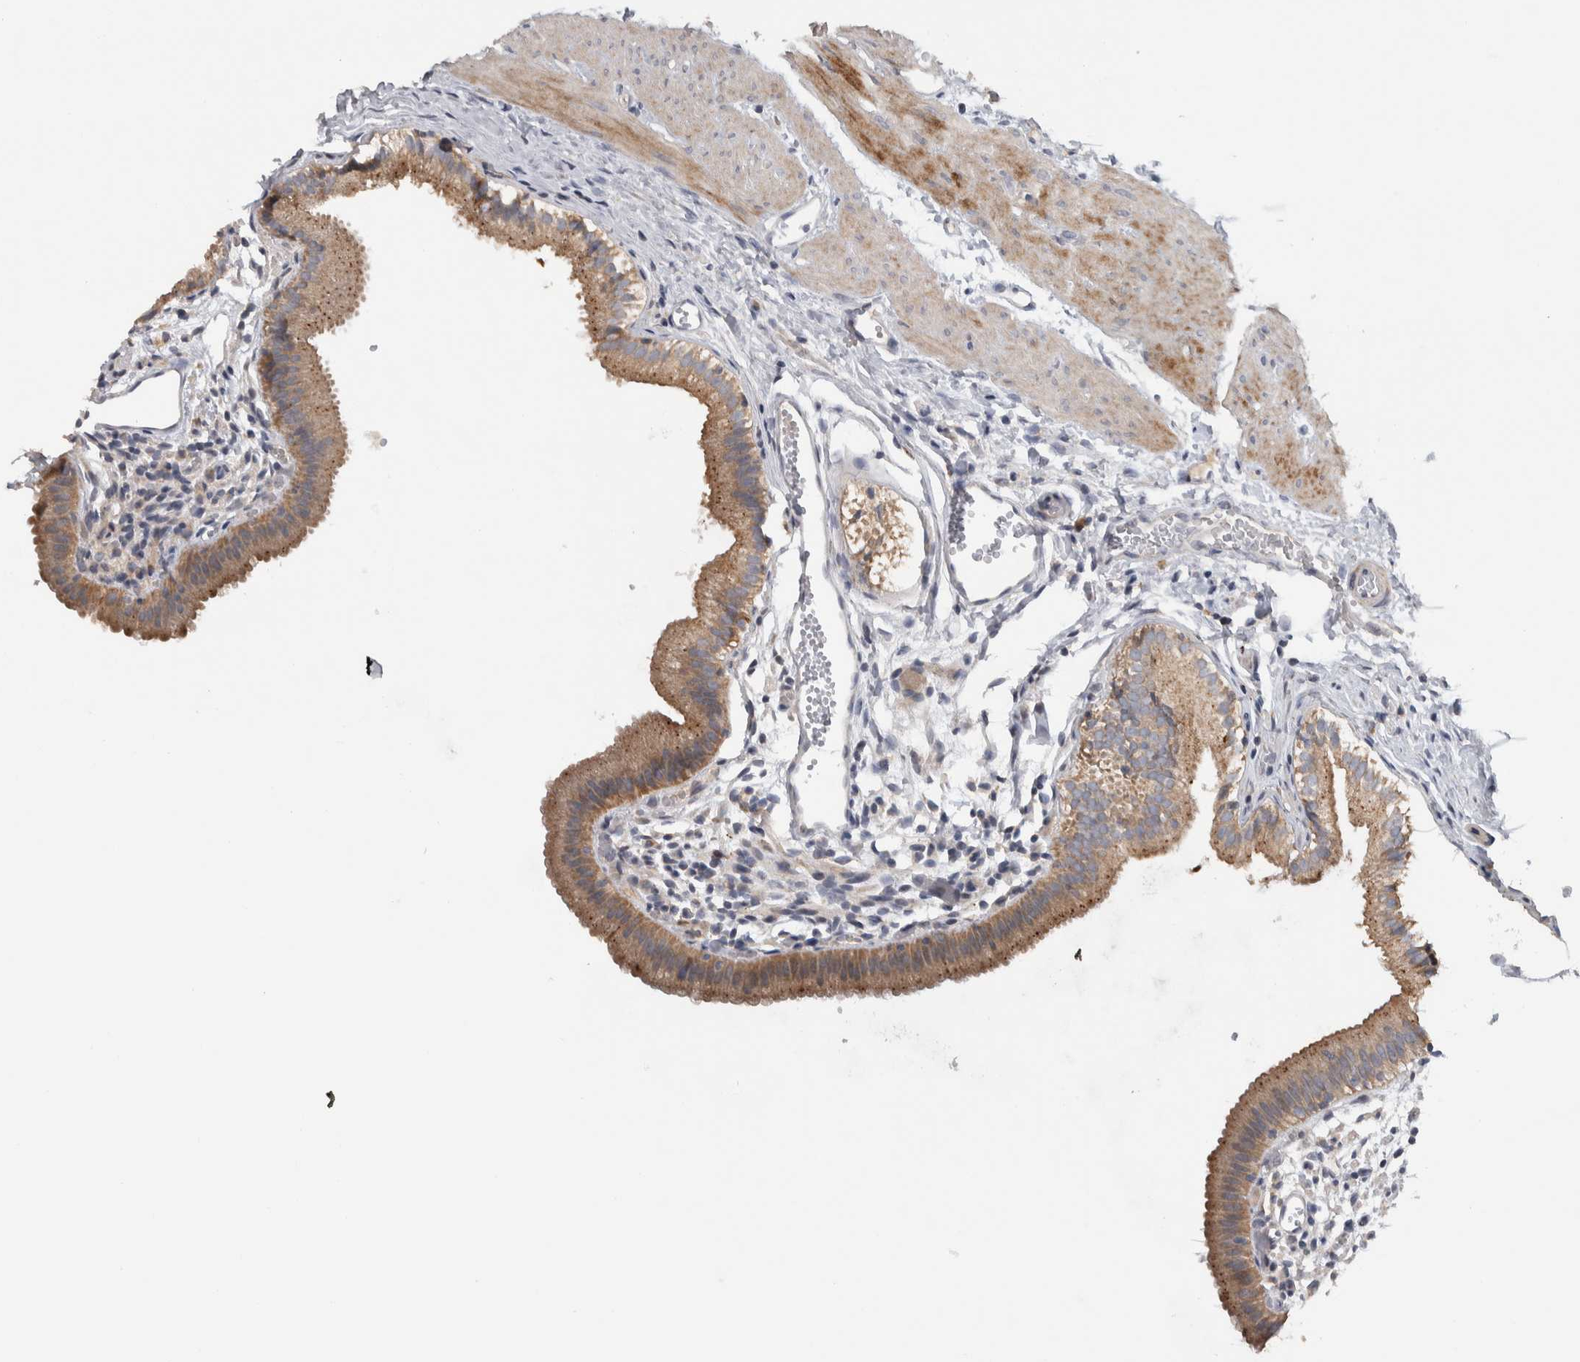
{"staining": {"intensity": "moderate", "quantity": ">75%", "location": "cytoplasmic/membranous"}, "tissue": "gallbladder", "cell_type": "Glandular cells", "image_type": "normal", "snomed": [{"axis": "morphology", "description": "Normal tissue, NOS"}, {"axis": "topography", "description": "Gallbladder"}], "caption": "Approximately >75% of glandular cells in normal gallbladder exhibit moderate cytoplasmic/membranous protein expression as visualized by brown immunohistochemical staining.", "gene": "FAM83G", "patient": {"sex": "female", "age": 26}}